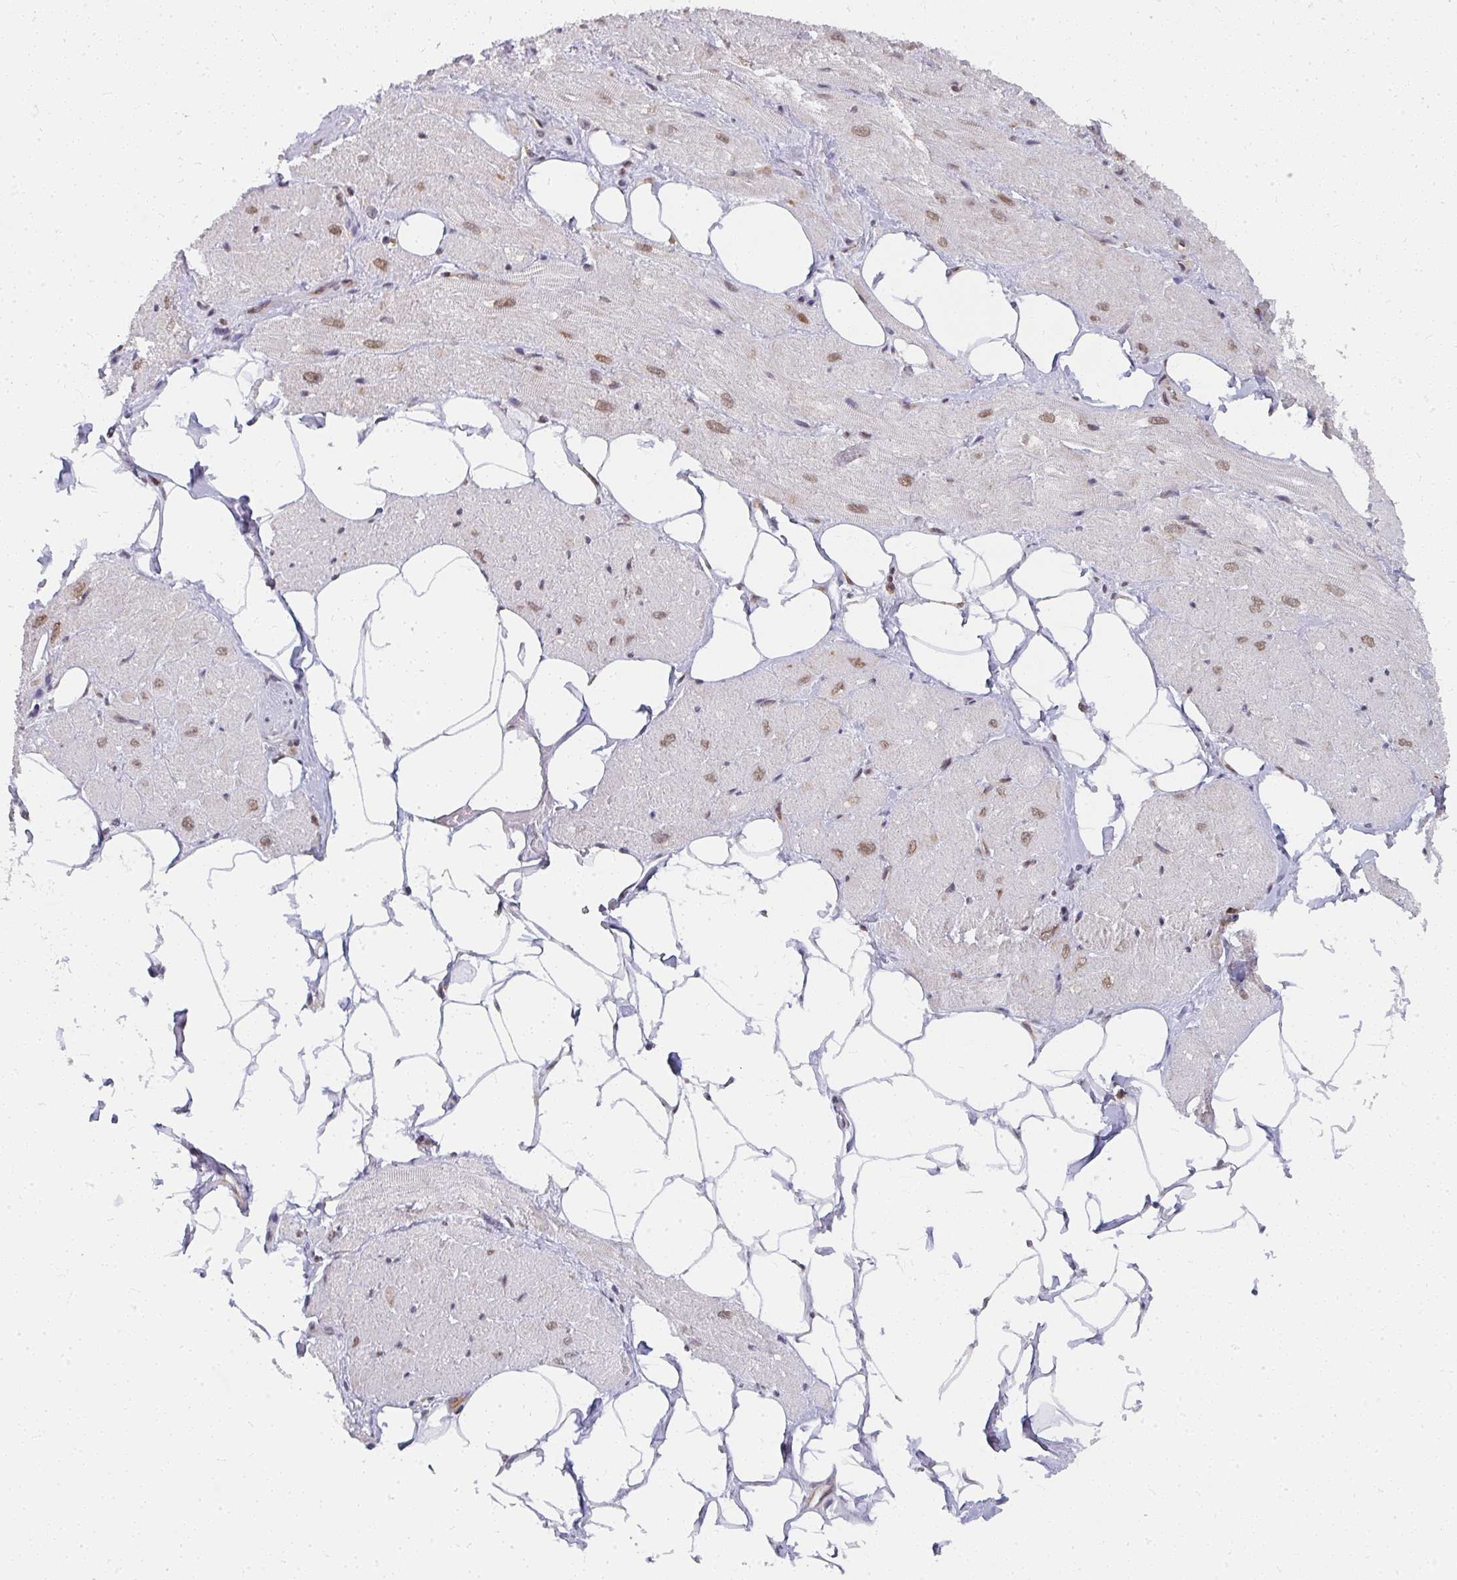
{"staining": {"intensity": "moderate", "quantity": "25%-75%", "location": "nuclear"}, "tissue": "heart muscle", "cell_type": "Cardiomyocytes", "image_type": "normal", "snomed": [{"axis": "morphology", "description": "Normal tissue, NOS"}, {"axis": "topography", "description": "Heart"}], "caption": "Human heart muscle stained with a protein marker shows moderate staining in cardiomyocytes.", "gene": "SYNCRIP", "patient": {"sex": "male", "age": 62}}